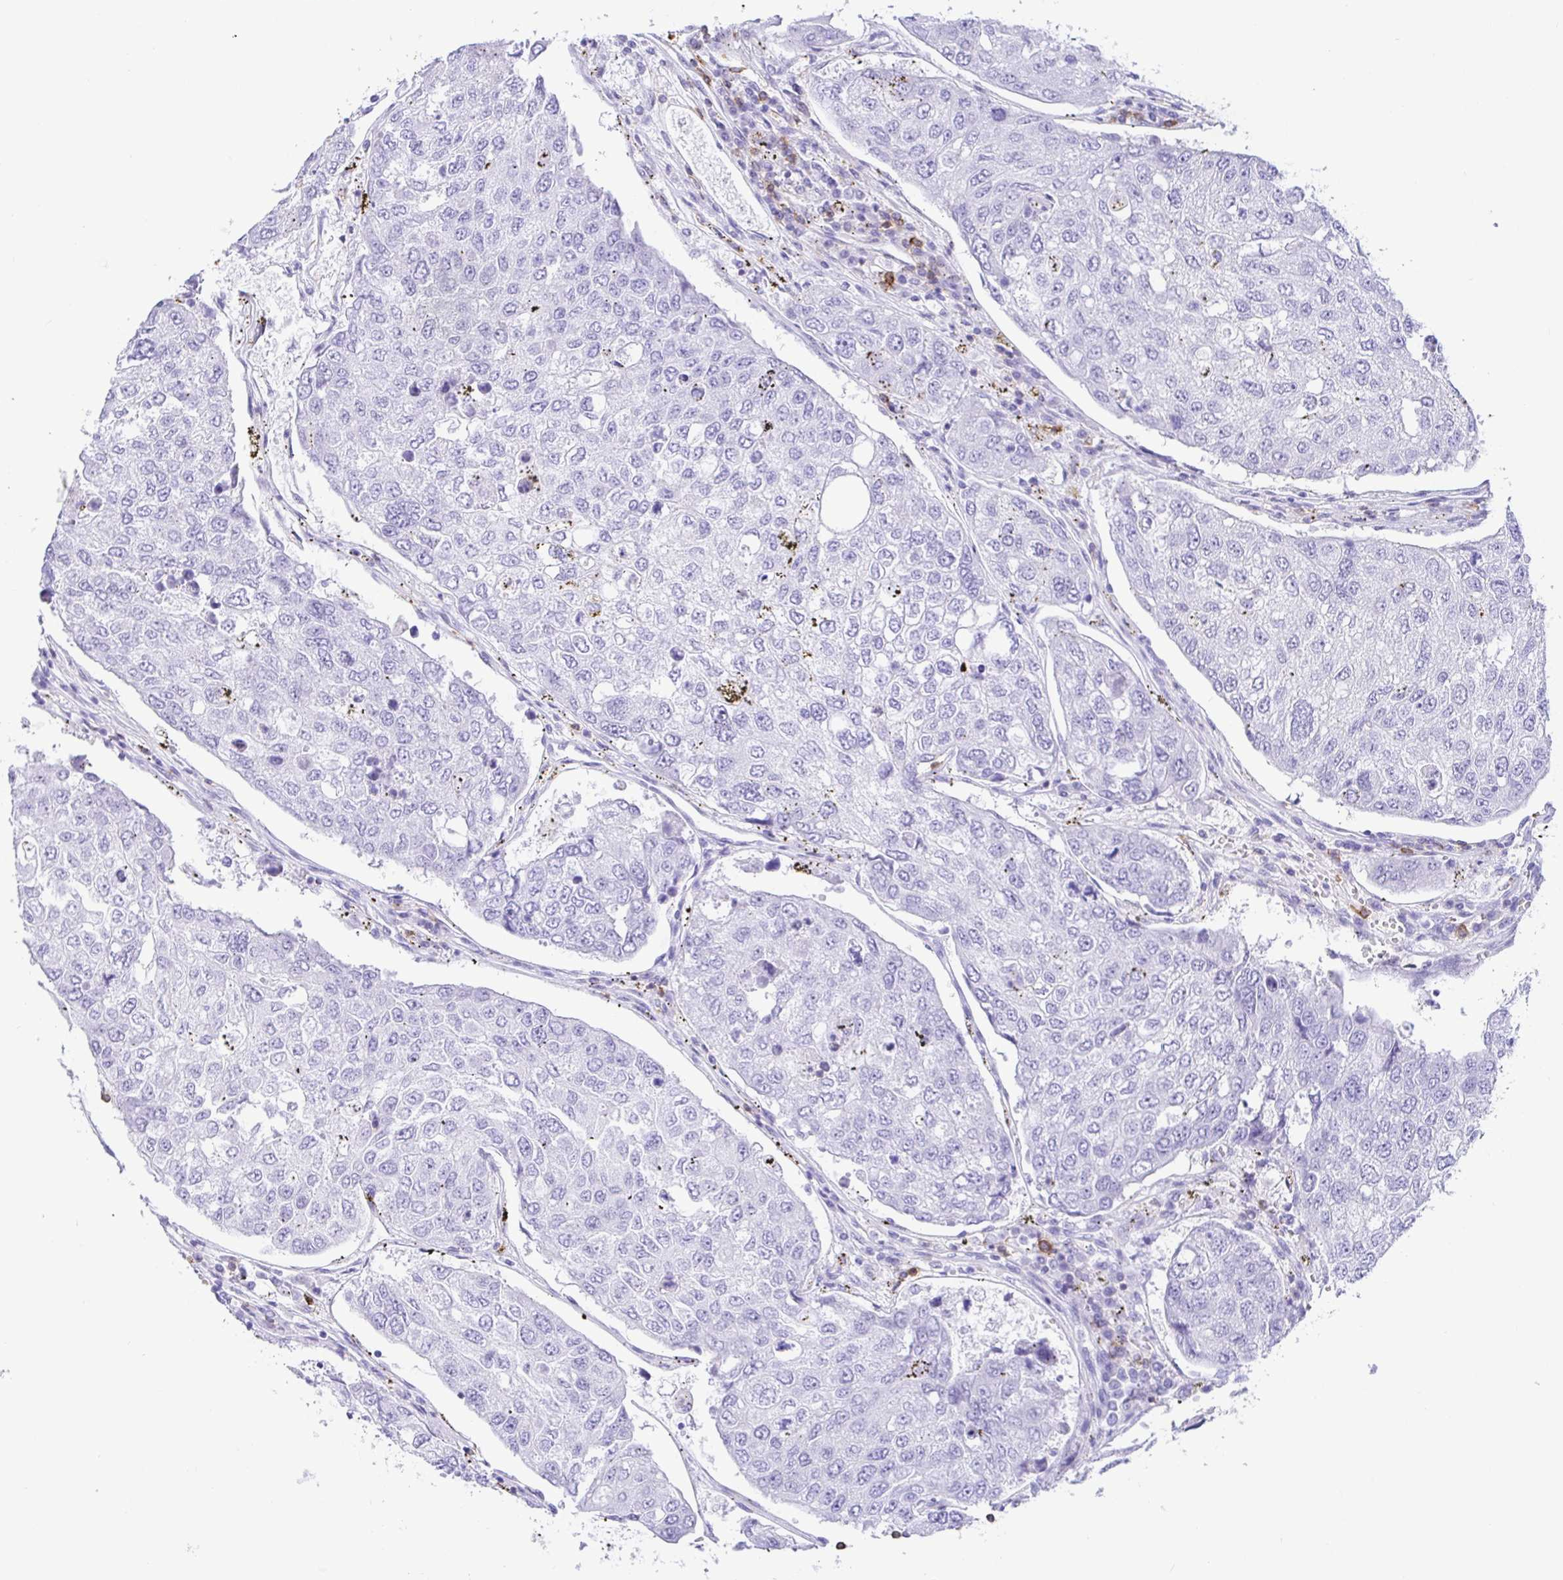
{"staining": {"intensity": "negative", "quantity": "none", "location": "none"}, "tissue": "urothelial cancer", "cell_type": "Tumor cells", "image_type": "cancer", "snomed": [{"axis": "morphology", "description": "Urothelial carcinoma, High grade"}, {"axis": "topography", "description": "Lymph node"}, {"axis": "topography", "description": "Urinary bladder"}], "caption": "High-grade urothelial carcinoma stained for a protein using immunohistochemistry demonstrates no expression tumor cells.", "gene": "CD5", "patient": {"sex": "male", "age": 51}}